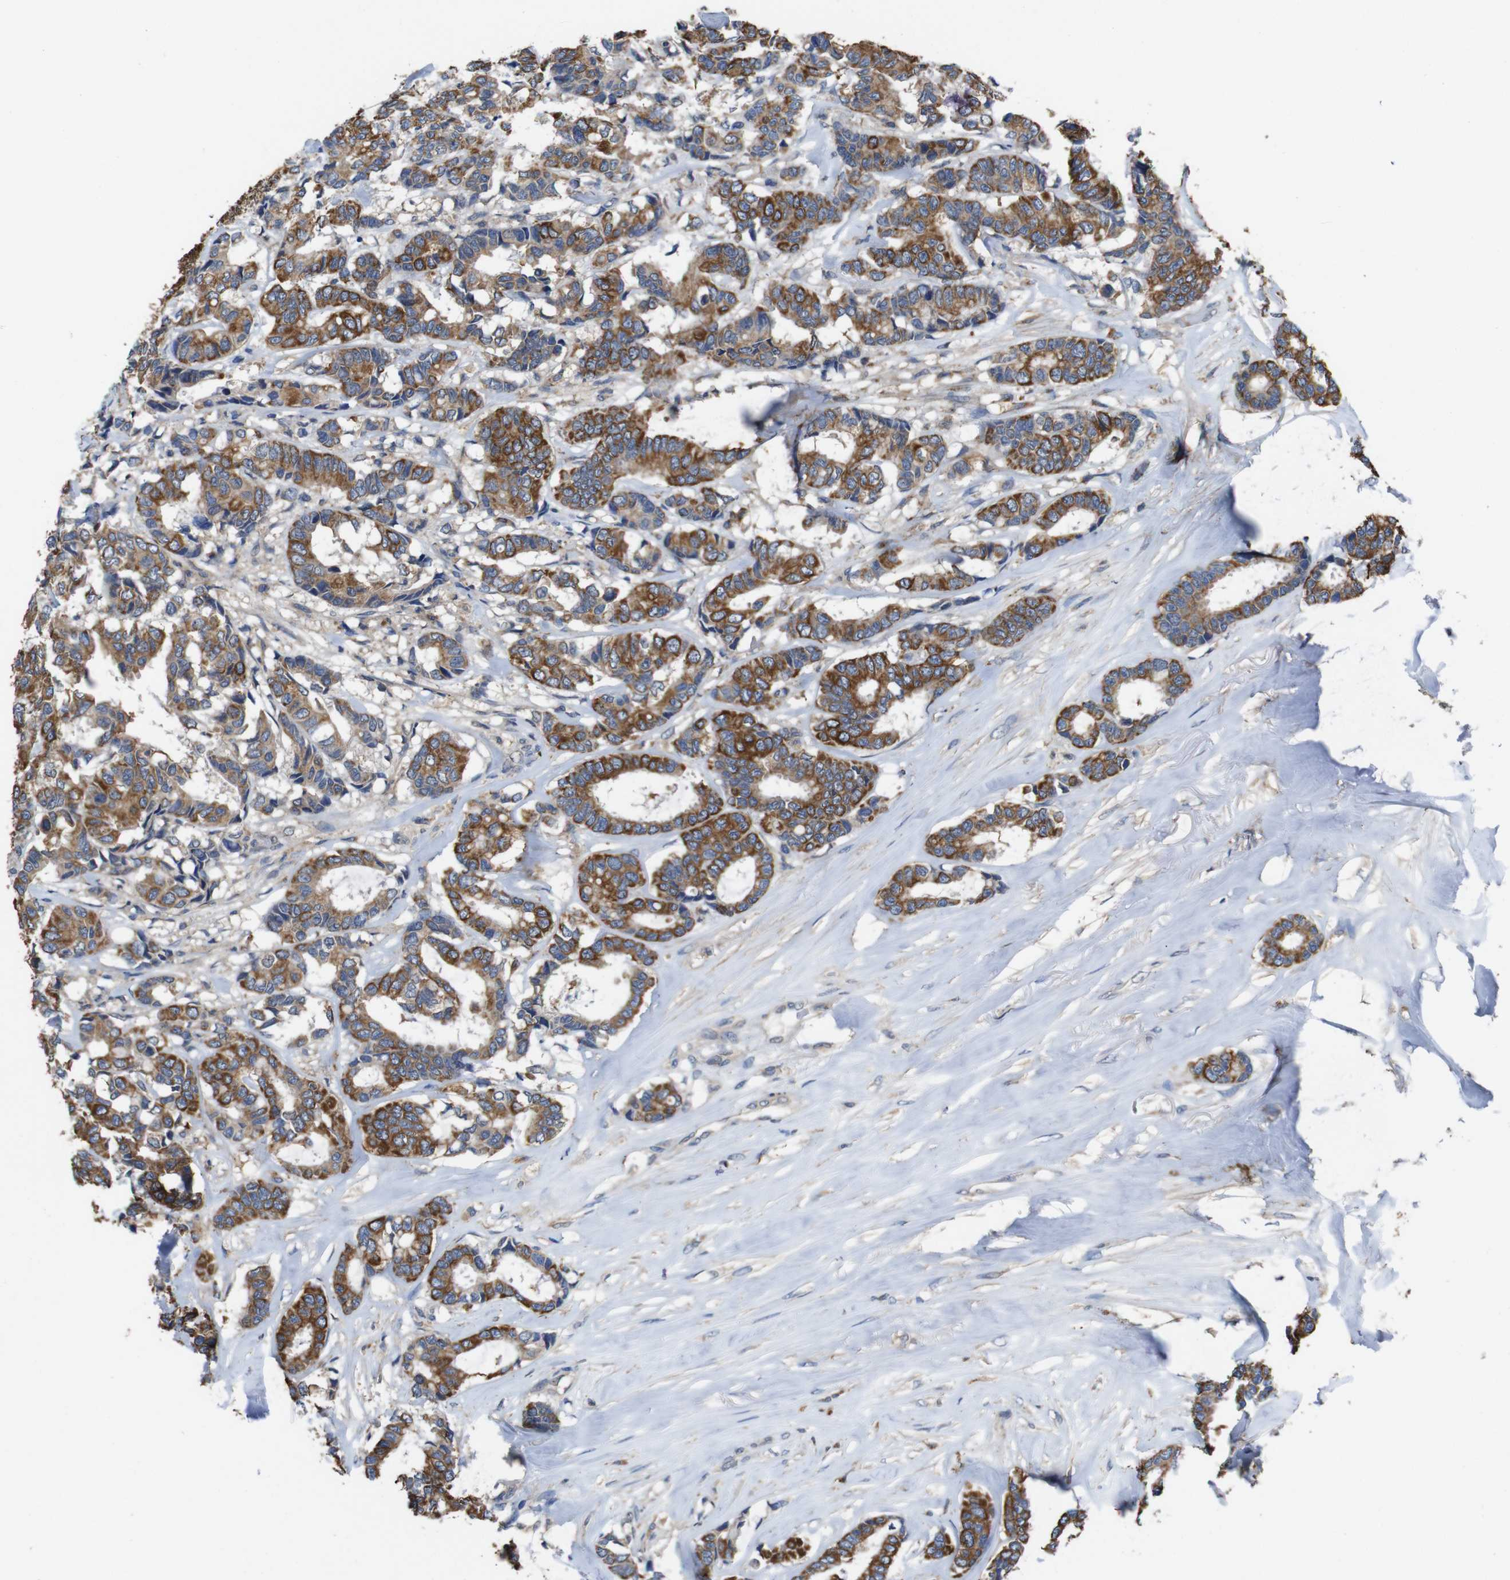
{"staining": {"intensity": "moderate", "quantity": ">75%", "location": "cytoplasmic/membranous"}, "tissue": "breast cancer", "cell_type": "Tumor cells", "image_type": "cancer", "snomed": [{"axis": "morphology", "description": "Duct carcinoma"}, {"axis": "topography", "description": "Breast"}], "caption": "Breast cancer stained with immunohistochemistry exhibits moderate cytoplasmic/membranous positivity in approximately >75% of tumor cells.", "gene": "GLIPR1", "patient": {"sex": "female", "age": 87}}